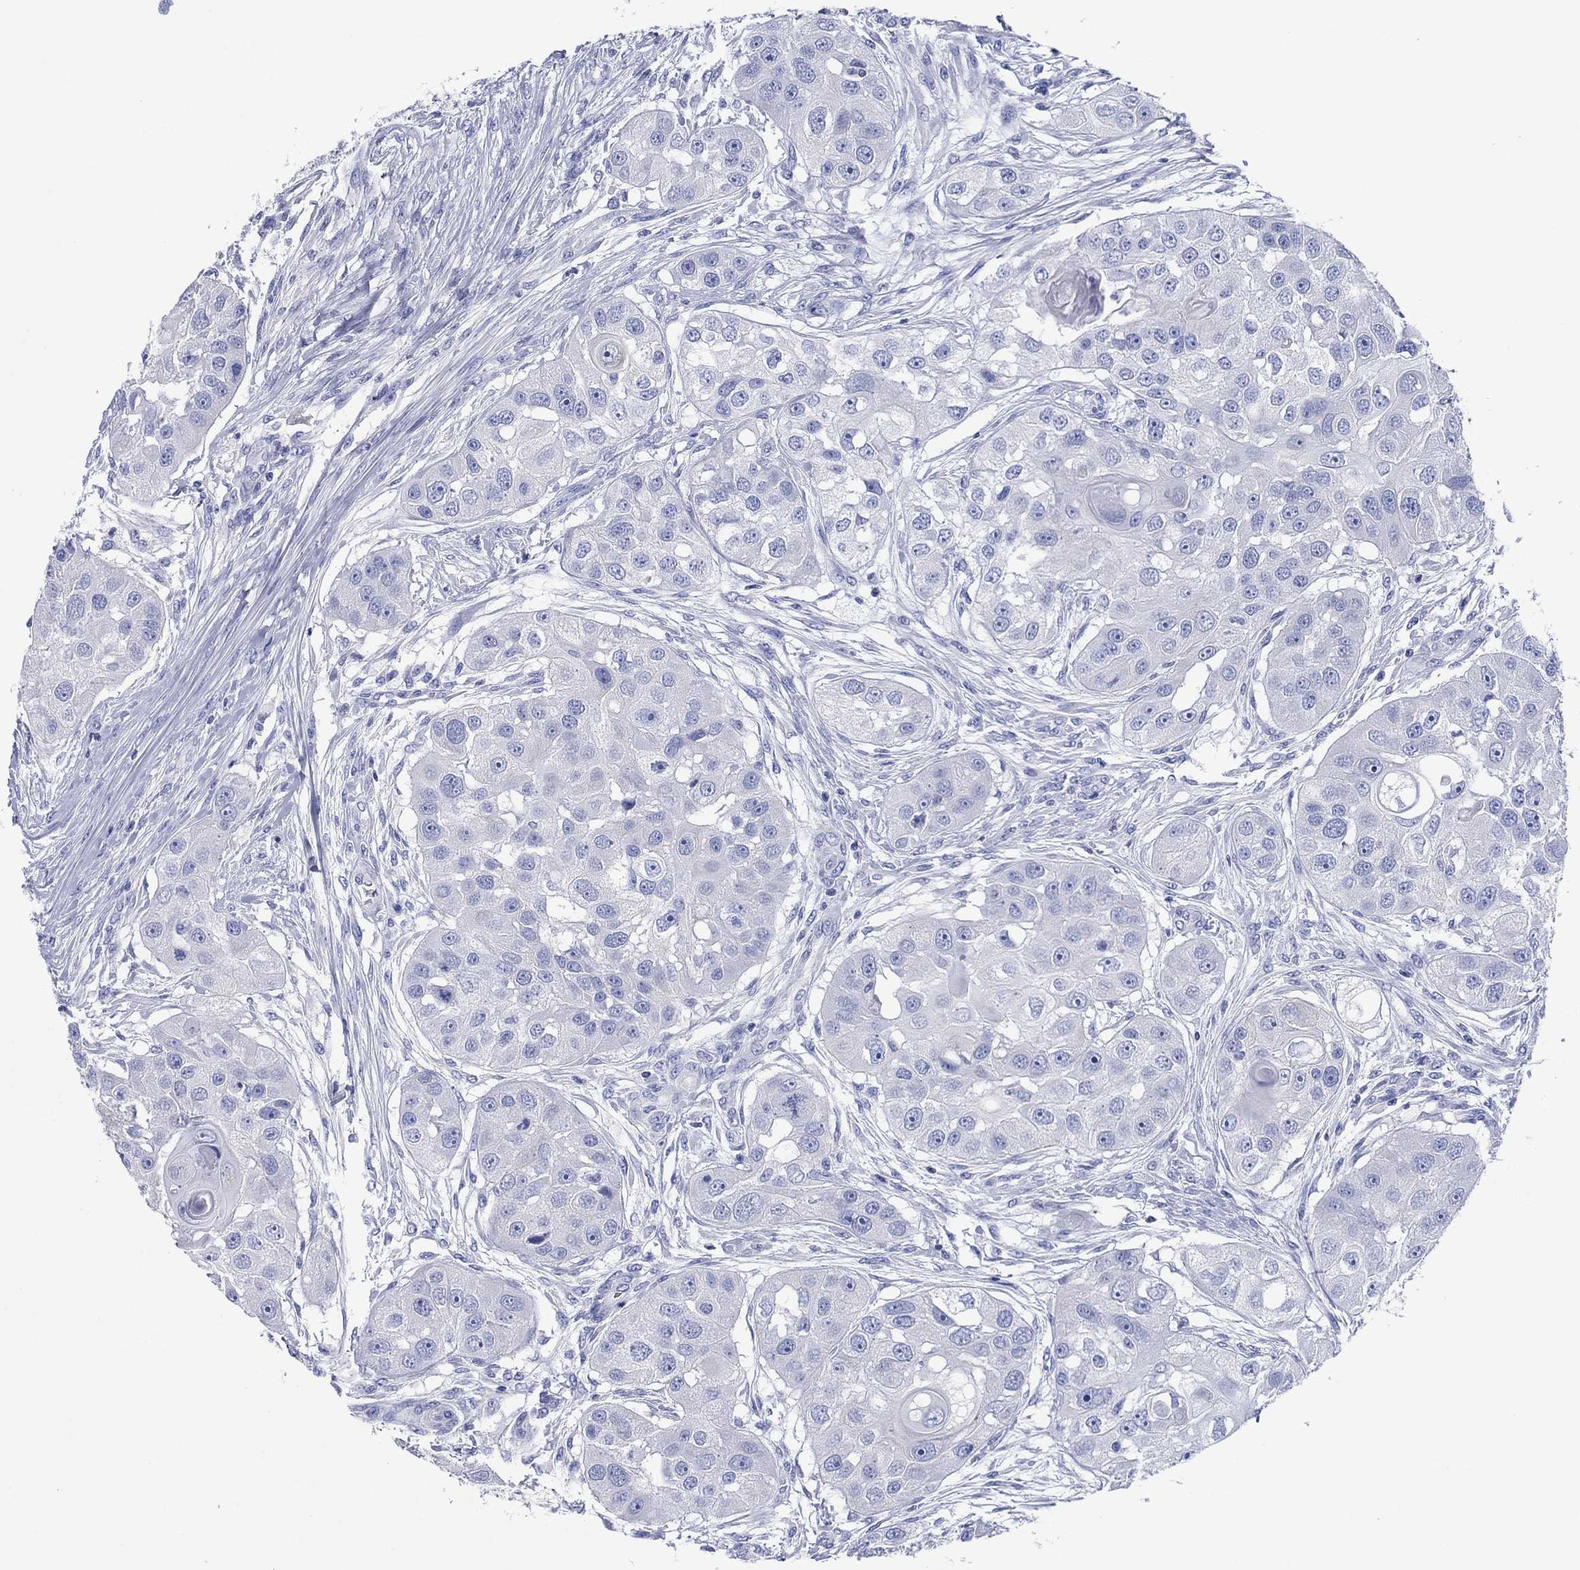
{"staining": {"intensity": "negative", "quantity": "none", "location": "none"}, "tissue": "head and neck cancer", "cell_type": "Tumor cells", "image_type": "cancer", "snomed": [{"axis": "morphology", "description": "Normal tissue, NOS"}, {"axis": "morphology", "description": "Squamous cell carcinoma, NOS"}, {"axis": "topography", "description": "Skeletal muscle"}, {"axis": "topography", "description": "Head-Neck"}], "caption": "High power microscopy photomicrograph of an IHC image of squamous cell carcinoma (head and neck), revealing no significant positivity in tumor cells. (DAB (3,3'-diaminobenzidine) immunohistochemistry (IHC), high magnification).", "gene": "HCRT", "patient": {"sex": "male", "age": 51}}